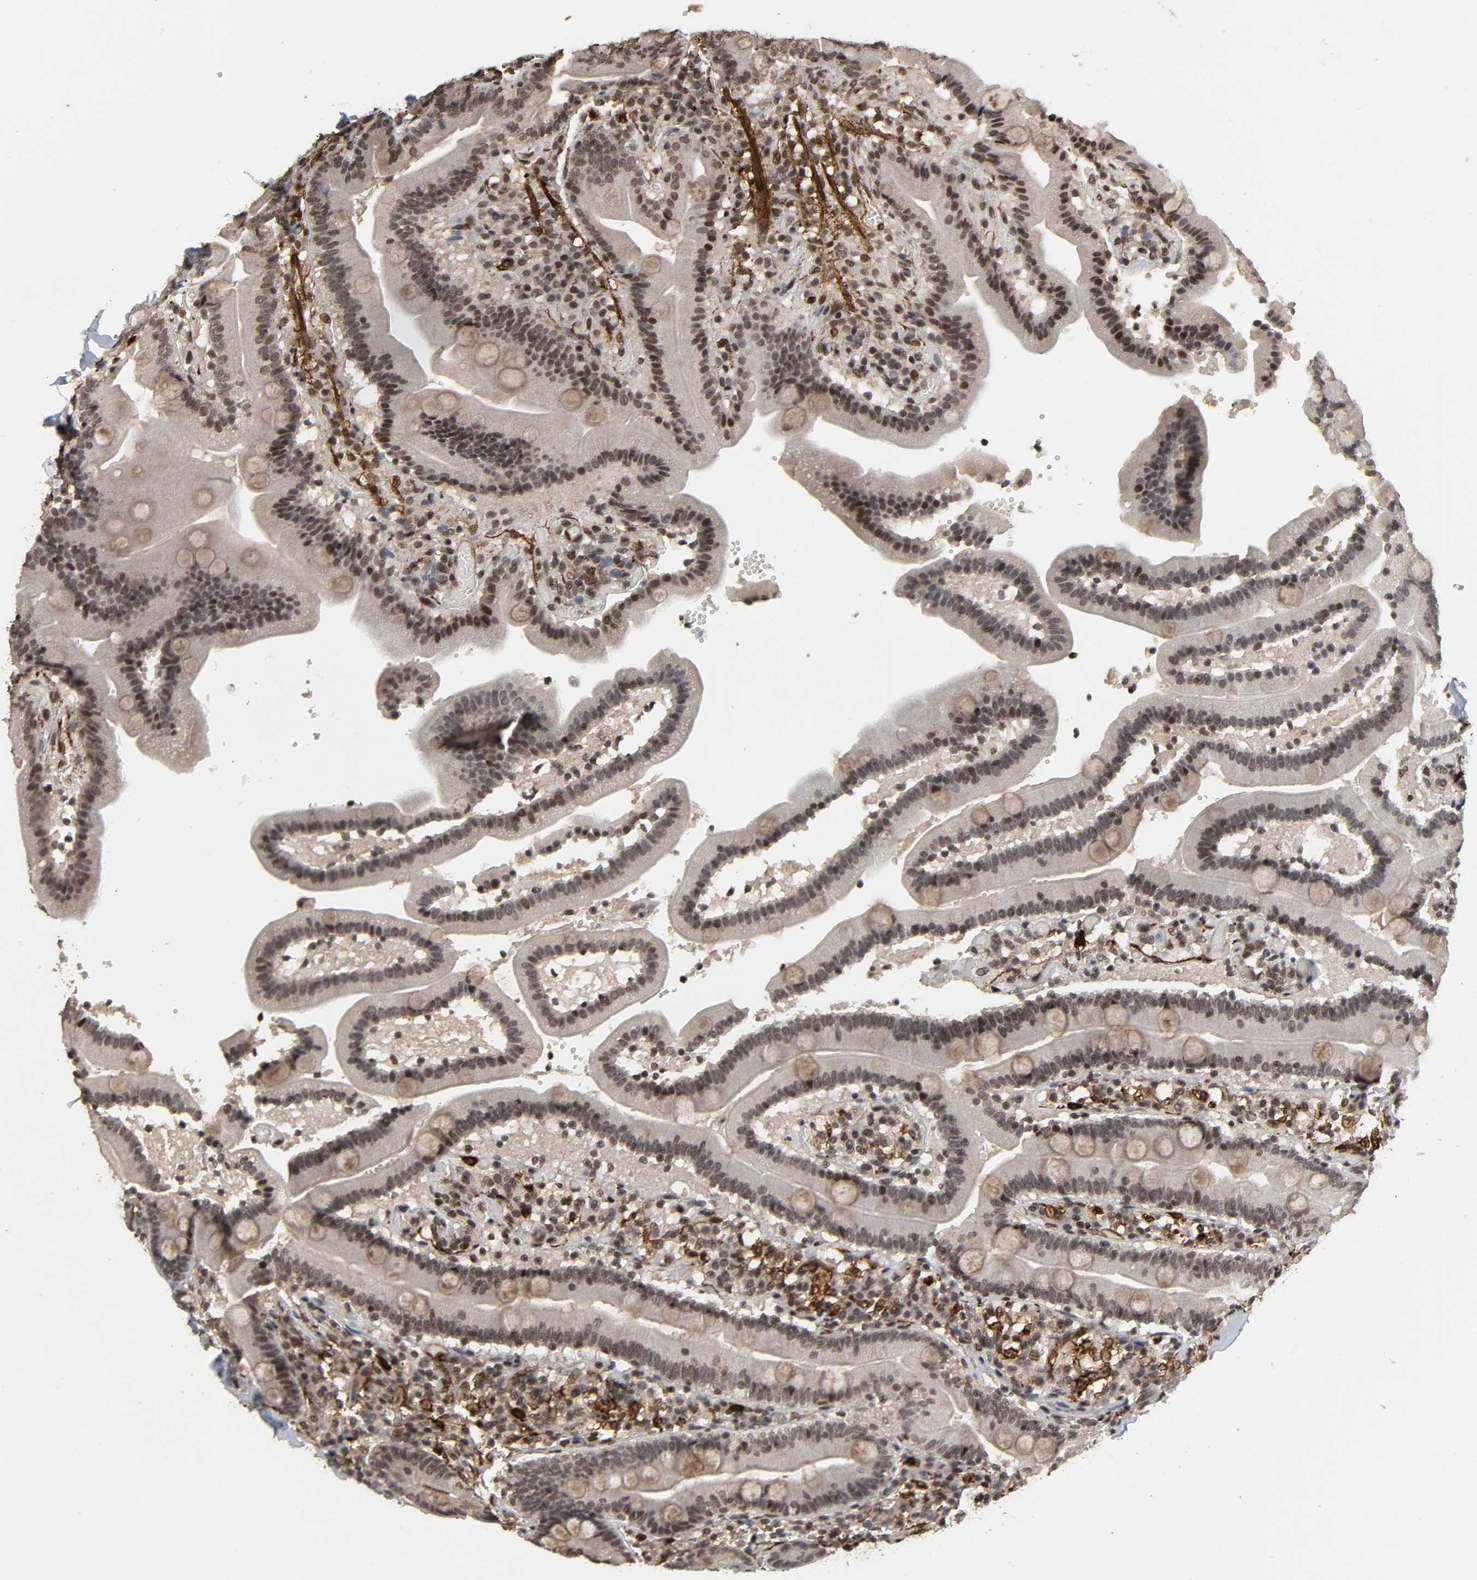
{"staining": {"intensity": "weak", "quantity": ">75%", "location": "nuclear"}, "tissue": "duodenum", "cell_type": "Glandular cells", "image_type": "normal", "snomed": [{"axis": "morphology", "description": "Normal tissue, NOS"}, {"axis": "topography", "description": "Duodenum"}], "caption": "An IHC photomicrograph of normal tissue is shown. Protein staining in brown labels weak nuclear positivity in duodenum within glandular cells.", "gene": "AHNAK2", "patient": {"sex": "male", "age": 66}}